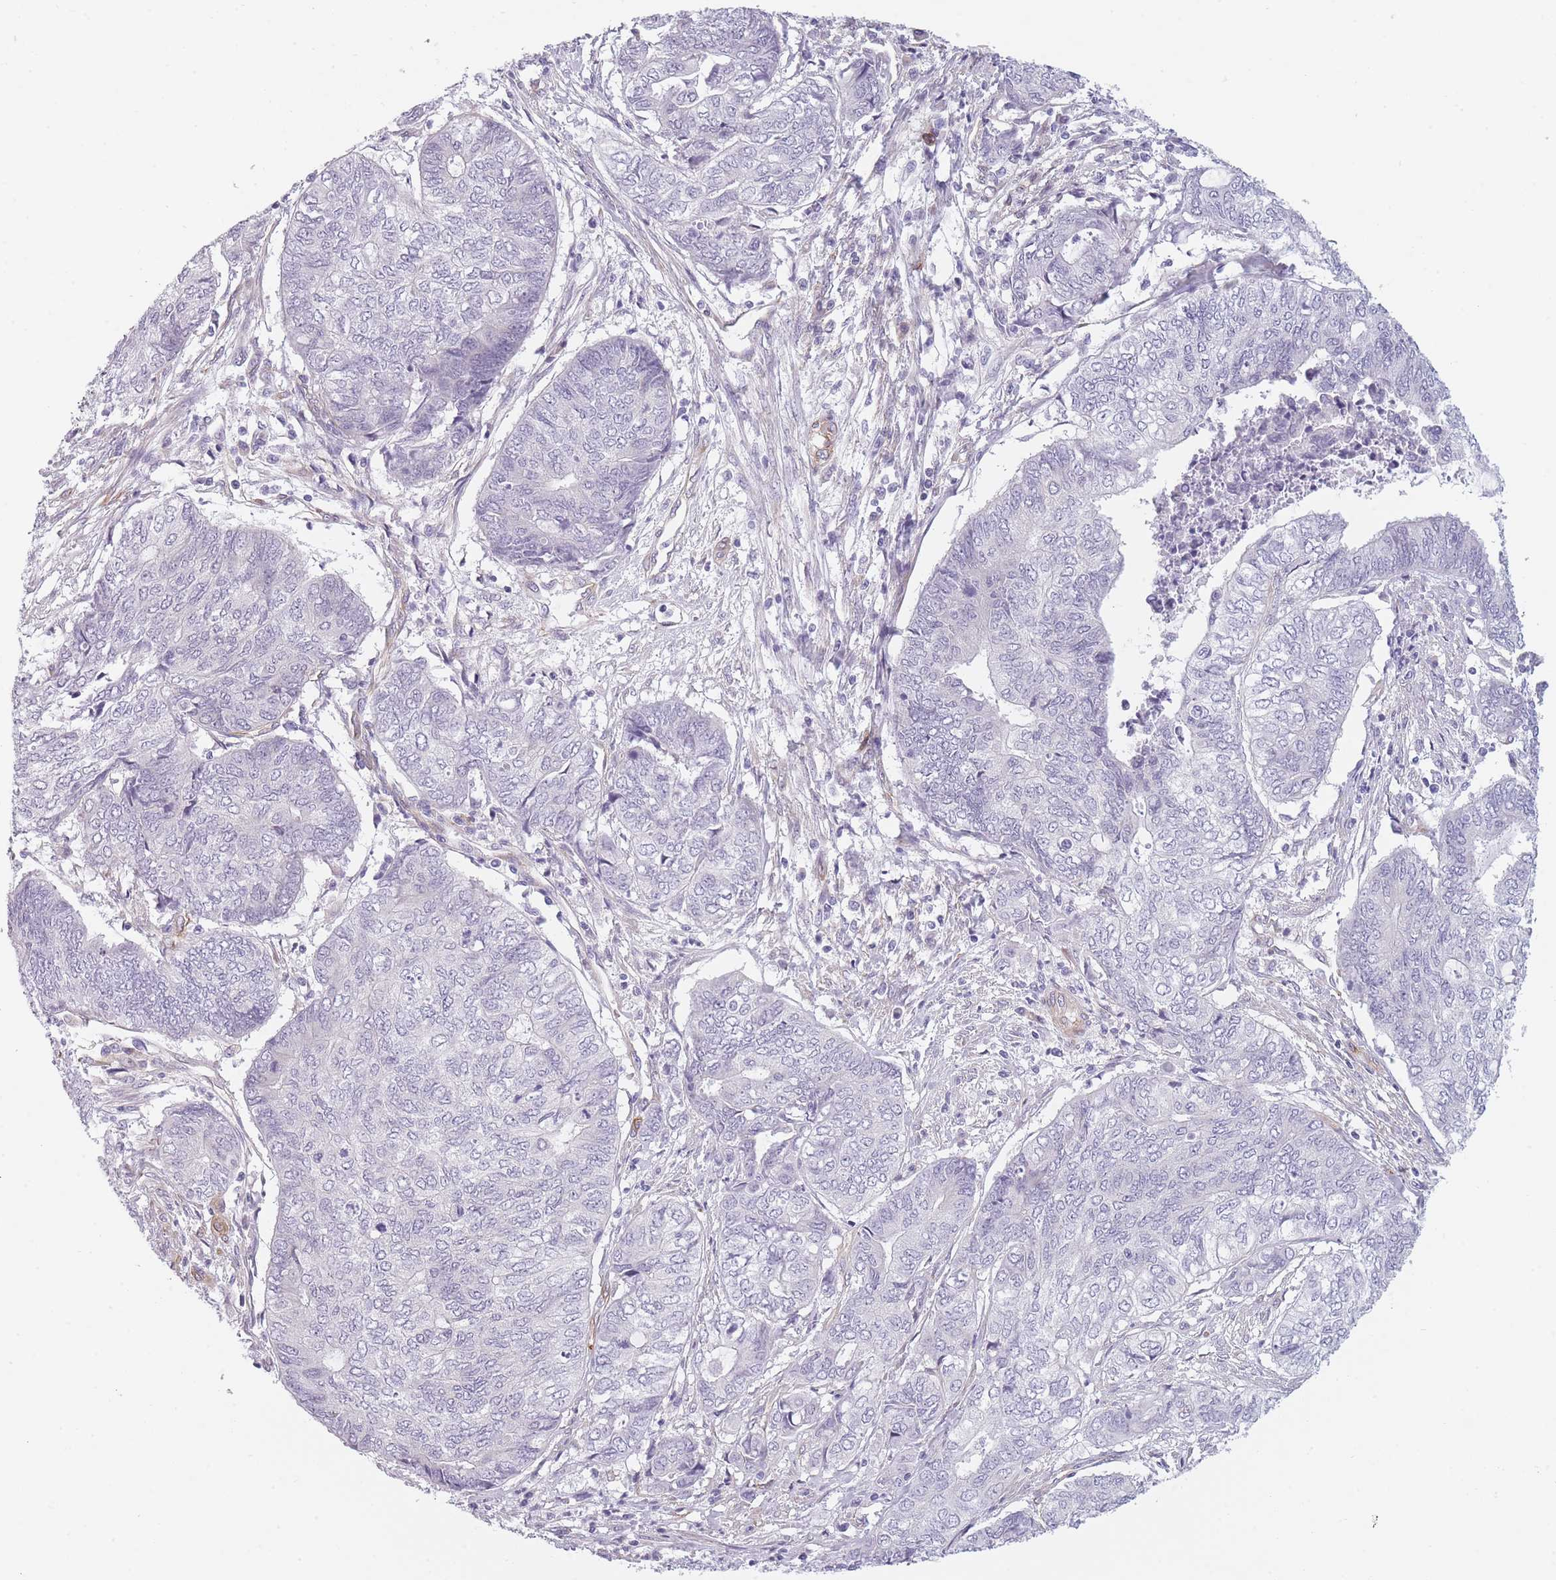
{"staining": {"intensity": "negative", "quantity": "none", "location": "none"}, "tissue": "endometrial cancer", "cell_type": "Tumor cells", "image_type": "cancer", "snomed": [{"axis": "morphology", "description": "Adenocarcinoma, NOS"}, {"axis": "topography", "description": "Uterus"}, {"axis": "topography", "description": "Endometrium"}], "caption": "Tumor cells are negative for protein expression in human endometrial cancer.", "gene": "OR6B3", "patient": {"sex": "female", "age": 70}}